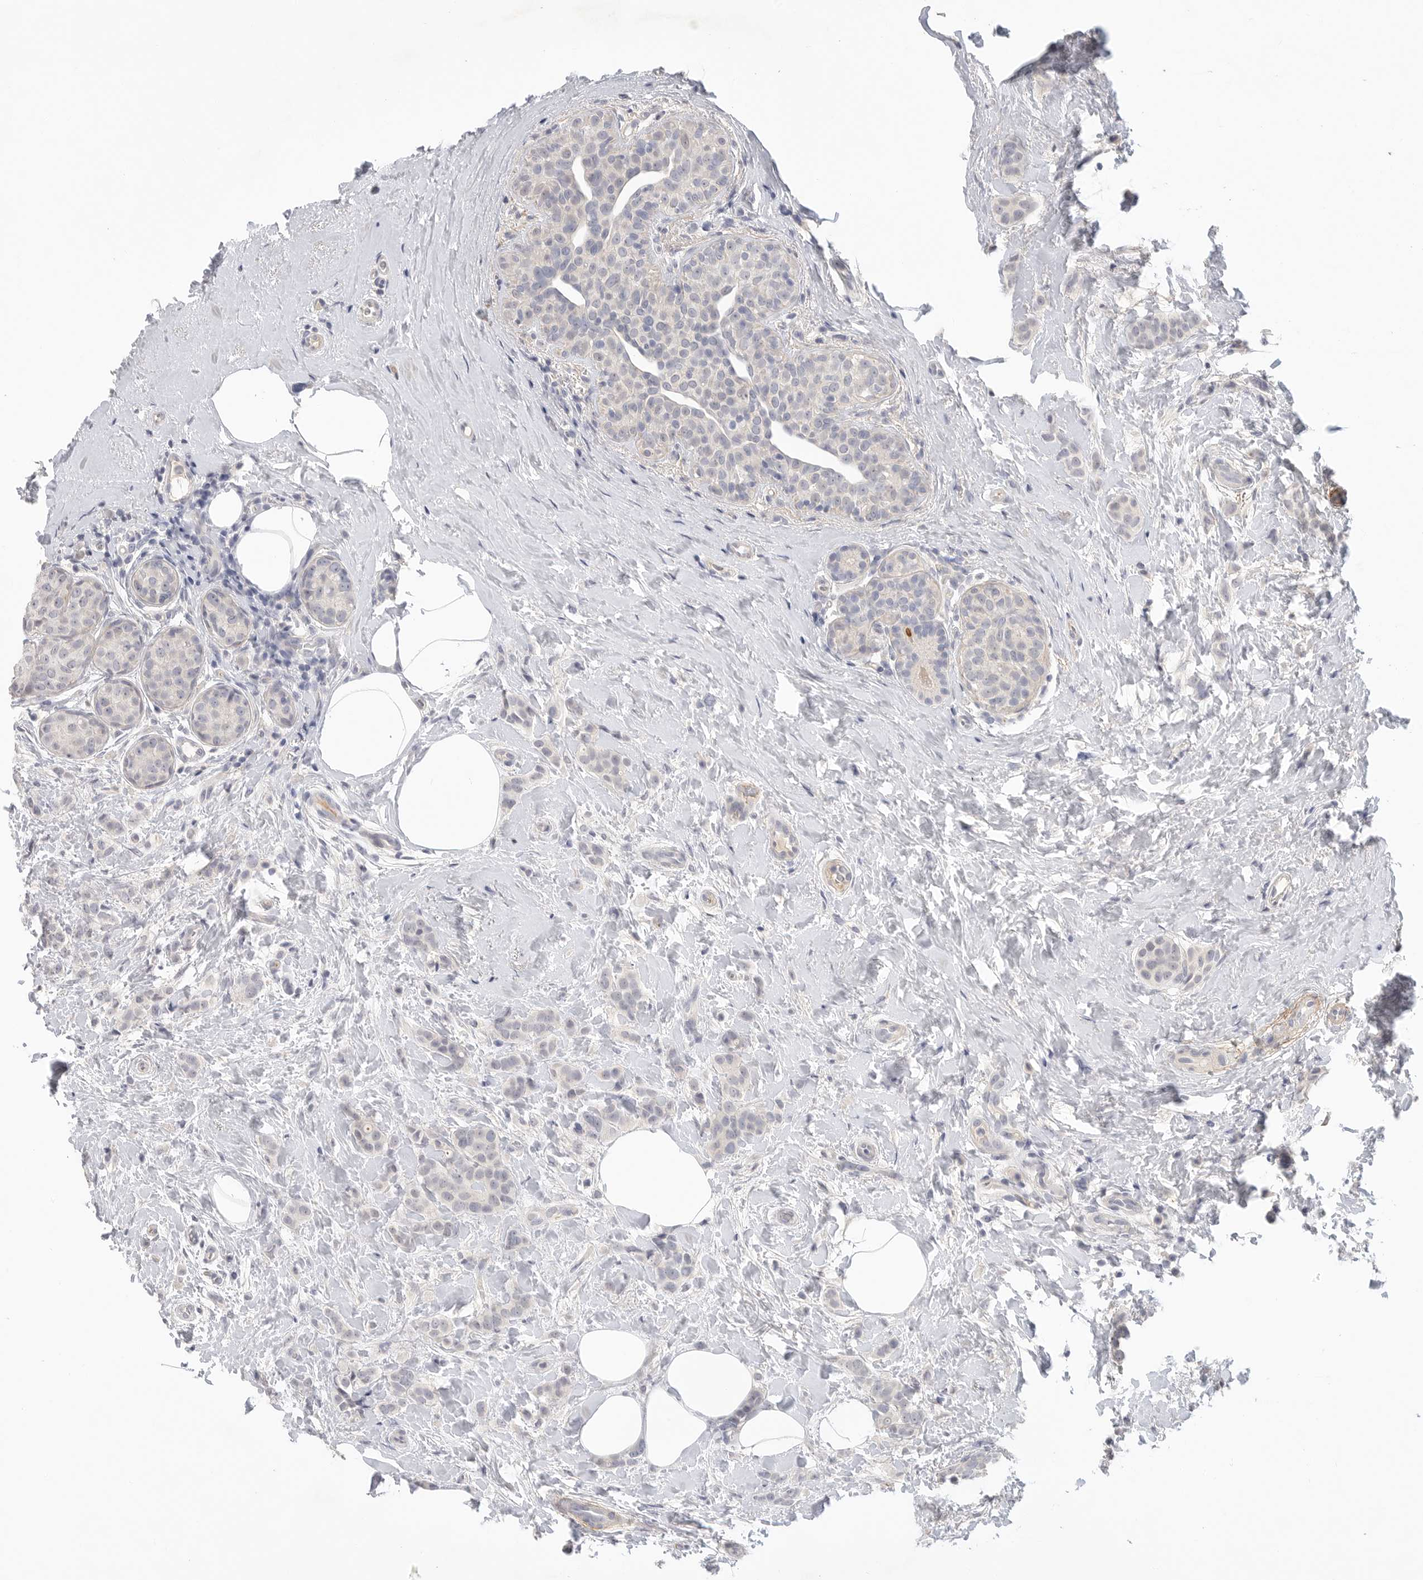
{"staining": {"intensity": "negative", "quantity": "none", "location": "none"}, "tissue": "breast cancer", "cell_type": "Tumor cells", "image_type": "cancer", "snomed": [{"axis": "morphology", "description": "Lobular carcinoma, in situ"}, {"axis": "morphology", "description": "Lobular carcinoma"}, {"axis": "topography", "description": "Breast"}], "caption": "Breast lobular carcinoma in situ was stained to show a protein in brown. There is no significant staining in tumor cells.", "gene": "FBN2", "patient": {"sex": "female", "age": 41}}